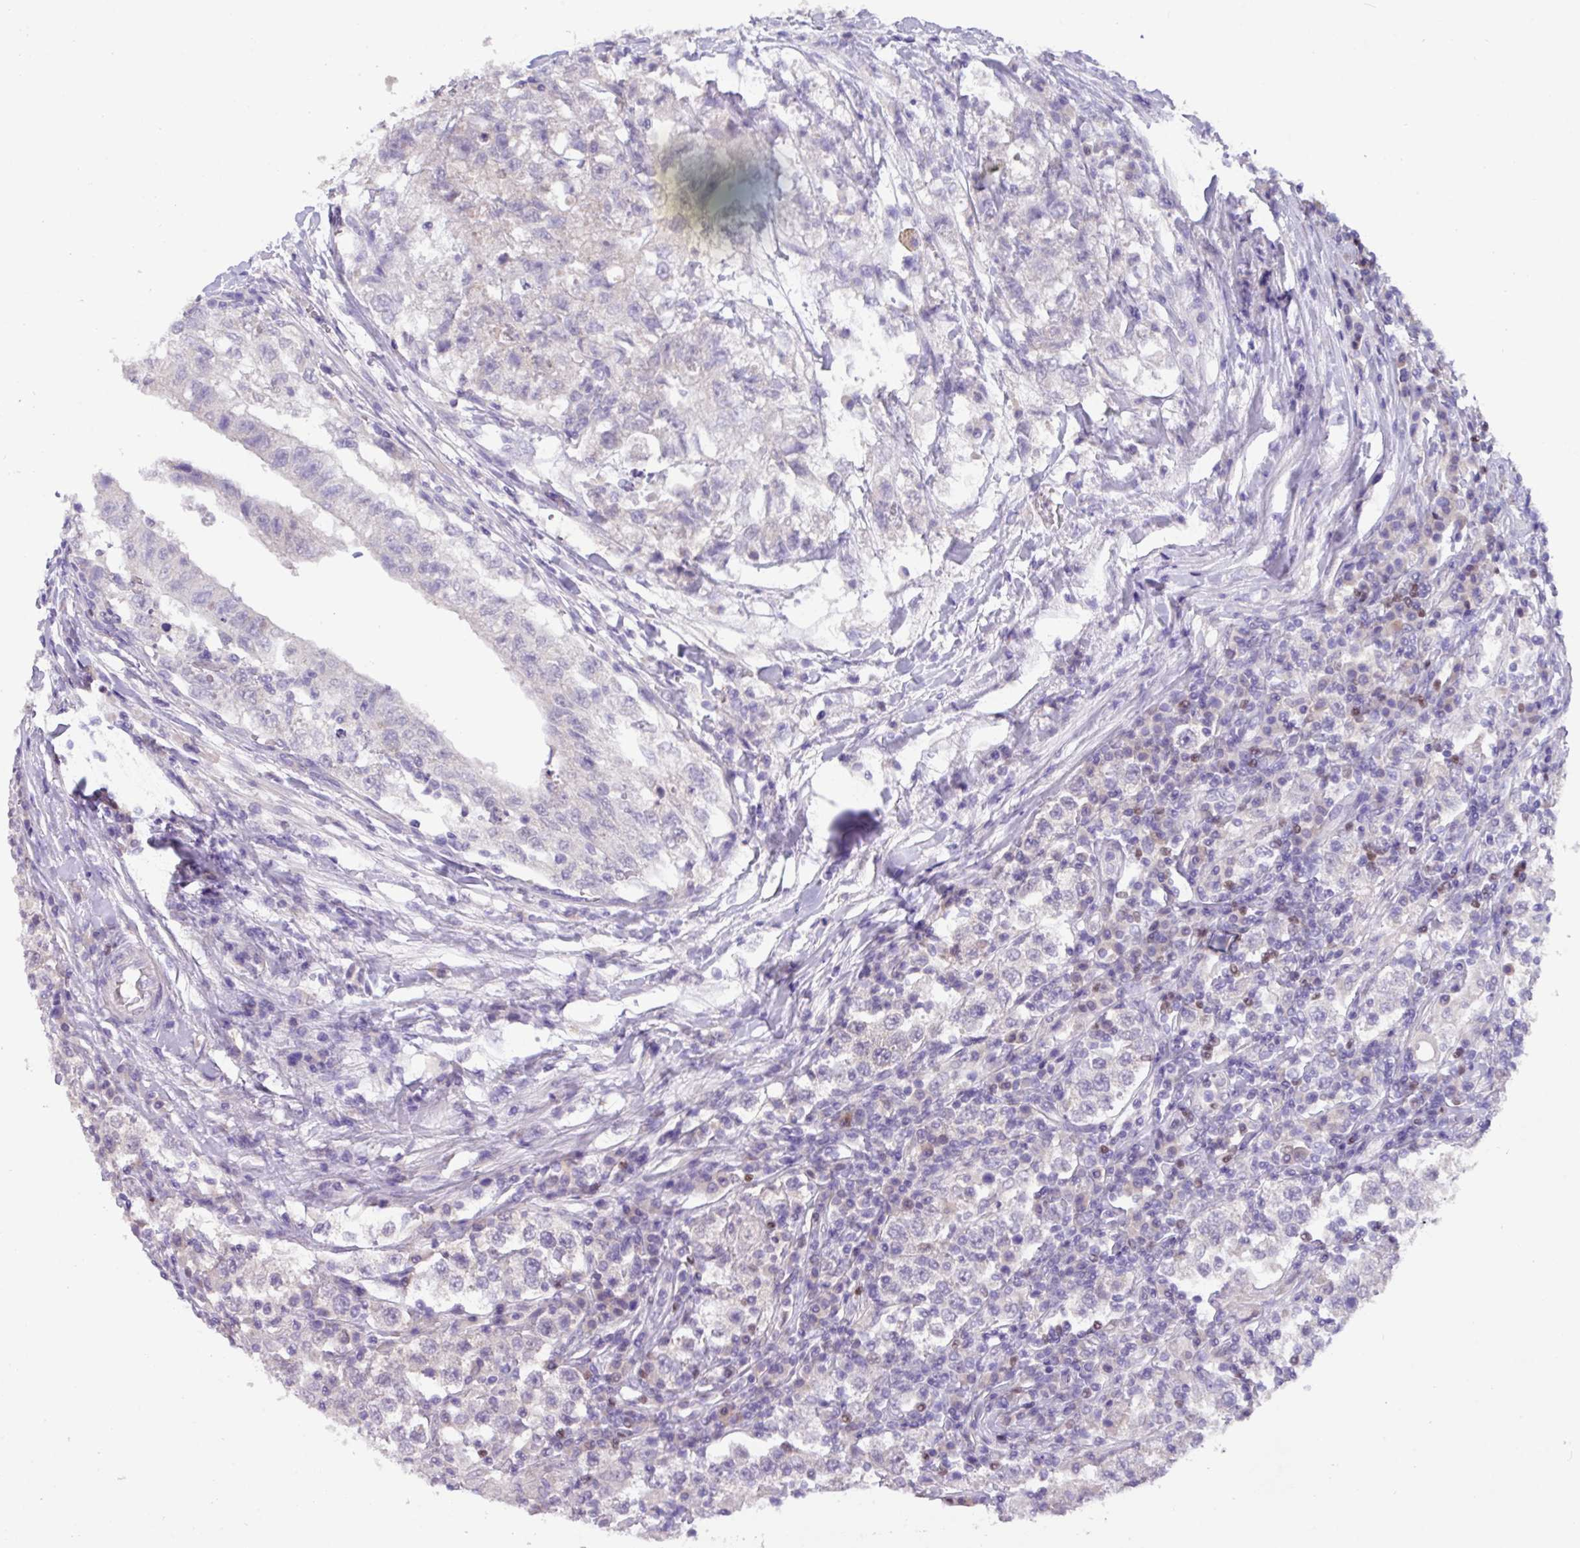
{"staining": {"intensity": "negative", "quantity": "none", "location": "none"}, "tissue": "testis cancer", "cell_type": "Tumor cells", "image_type": "cancer", "snomed": [{"axis": "morphology", "description": "Seminoma, NOS"}, {"axis": "morphology", "description": "Carcinoma, Embryonal, NOS"}, {"axis": "topography", "description": "Testis"}], "caption": "IHC of human seminoma (testis) exhibits no positivity in tumor cells.", "gene": "PAX8", "patient": {"sex": "male", "age": 41}}